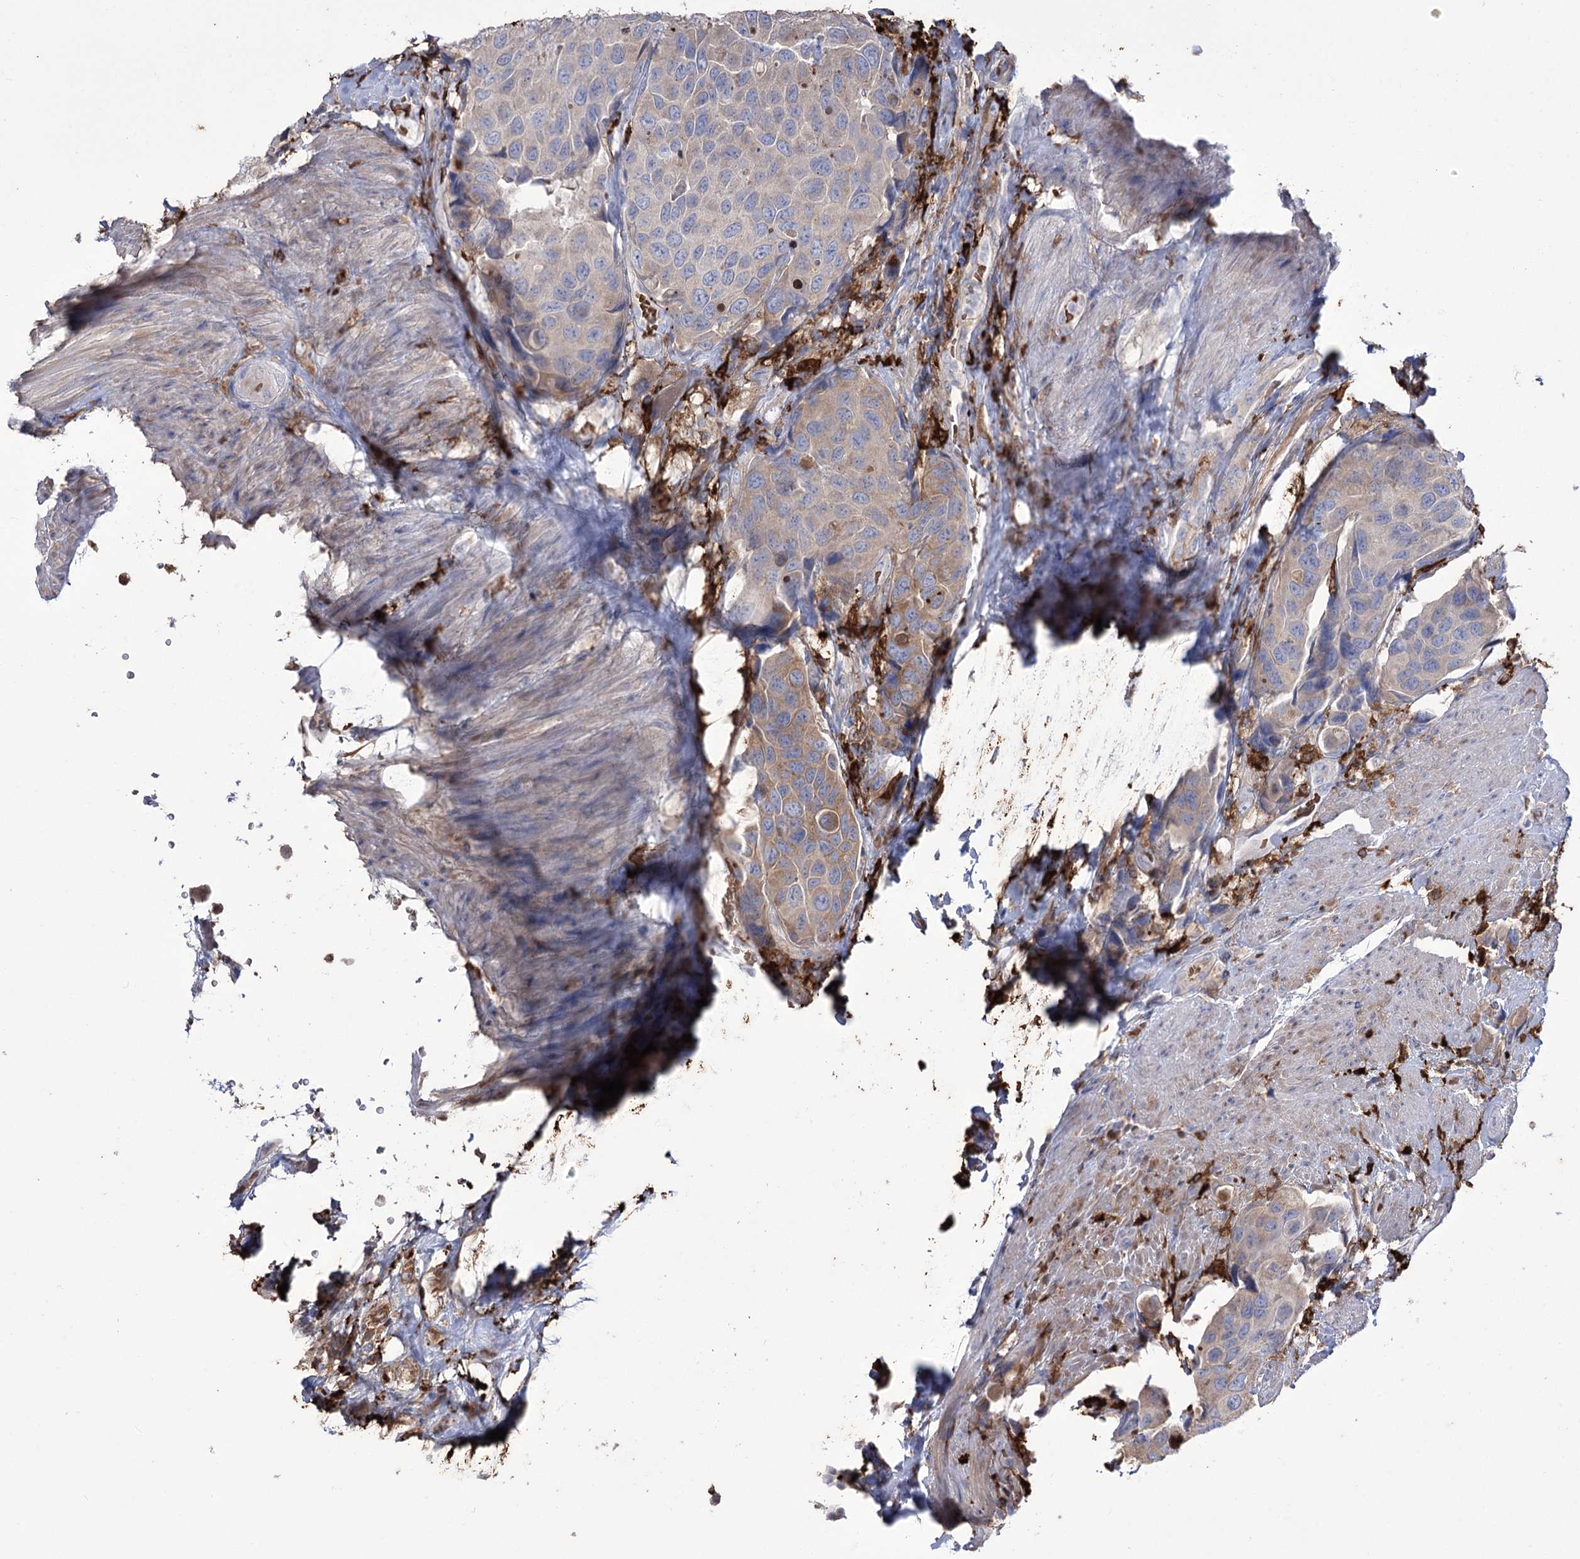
{"staining": {"intensity": "moderate", "quantity": "<25%", "location": "cytoplasmic/membranous"}, "tissue": "urothelial cancer", "cell_type": "Tumor cells", "image_type": "cancer", "snomed": [{"axis": "morphology", "description": "Urothelial carcinoma, High grade"}, {"axis": "topography", "description": "Urinary bladder"}], "caption": "This histopathology image displays immunohistochemistry (IHC) staining of human urothelial cancer, with low moderate cytoplasmic/membranous positivity in about <25% of tumor cells.", "gene": "ZNF622", "patient": {"sex": "male", "age": 74}}